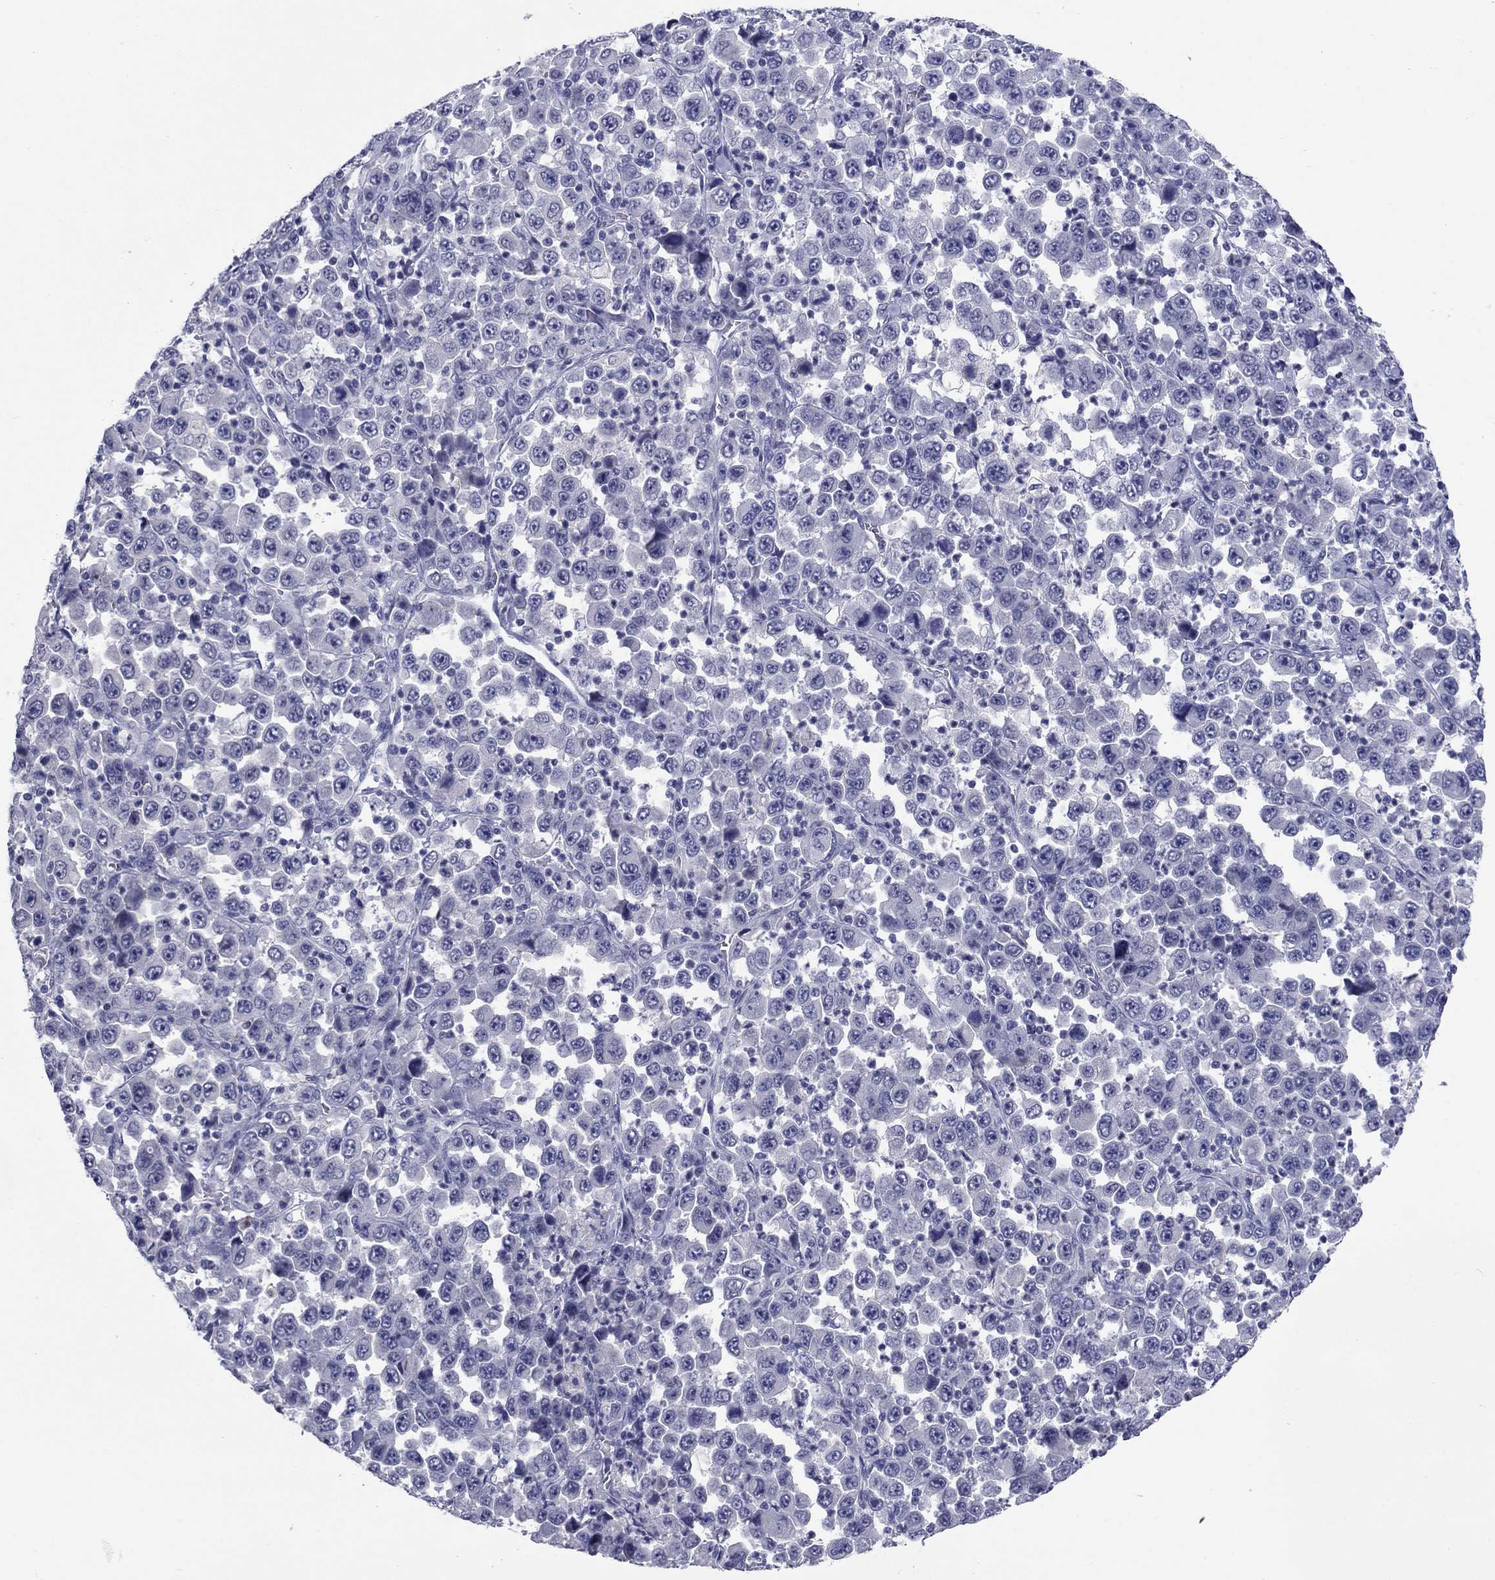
{"staining": {"intensity": "negative", "quantity": "none", "location": "none"}, "tissue": "stomach cancer", "cell_type": "Tumor cells", "image_type": "cancer", "snomed": [{"axis": "morphology", "description": "Normal tissue, NOS"}, {"axis": "morphology", "description": "Adenocarcinoma, NOS"}, {"axis": "topography", "description": "Stomach, upper"}, {"axis": "topography", "description": "Stomach"}], "caption": "The image shows no significant positivity in tumor cells of stomach adenocarcinoma.", "gene": "HAO1", "patient": {"sex": "male", "age": 59}}